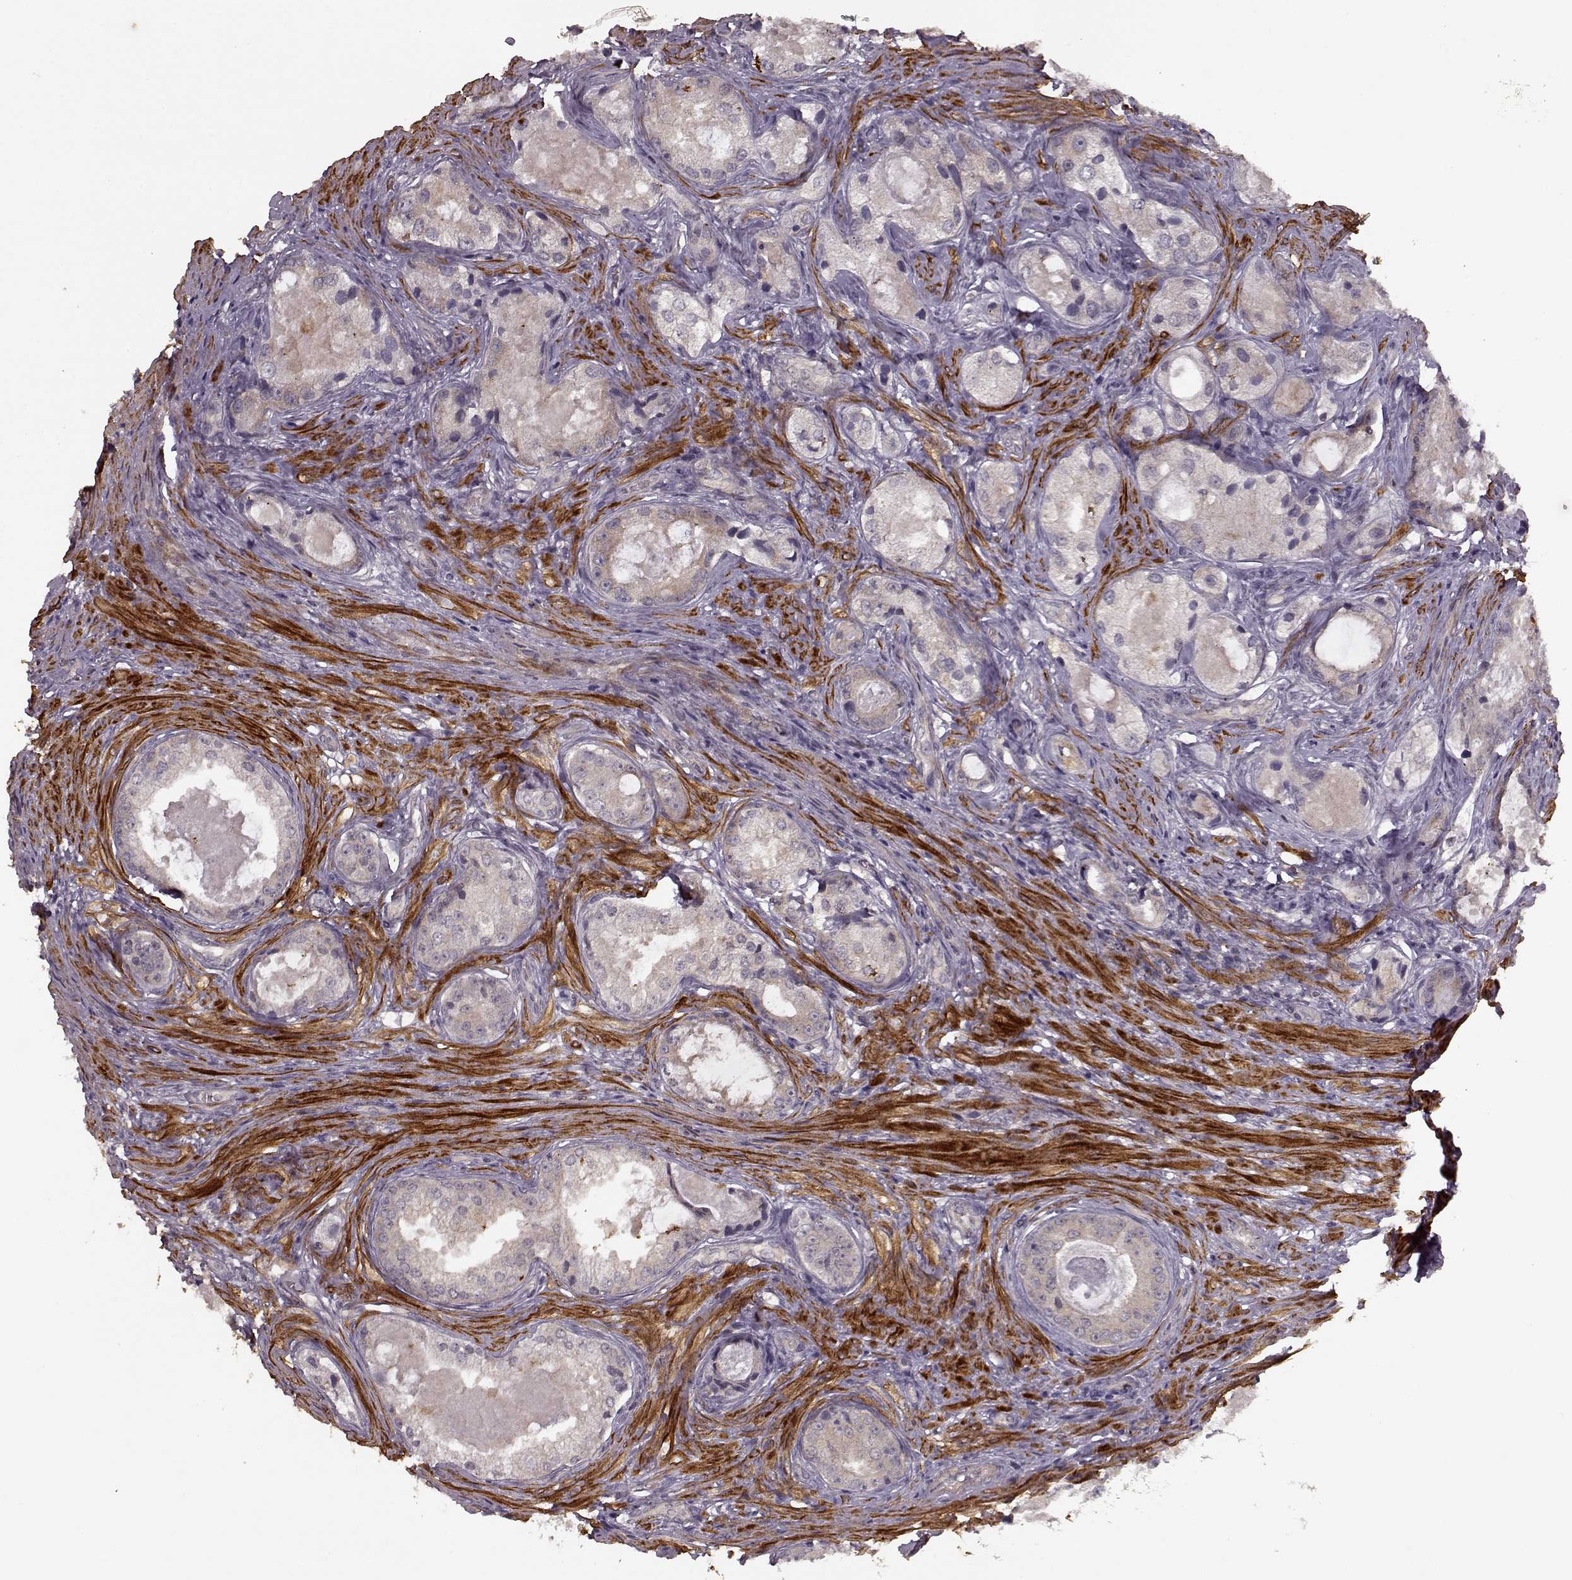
{"staining": {"intensity": "negative", "quantity": "none", "location": "none"}, "tissue": "prostate cancer", "cell_type": "Tumor cells", "image_type": "cancer", "snomed": [{"axis": "morphology", "description": "Adenocarcinoma, Low grade"}, {"axis": "topography", "description": "Prostate"}], "caption": "High magnification brightfield microscopy of prostate adenocarcinoma (low-grade) stained with DAB (3,3'-diaminobenzidine) (brown) and counterstained with hematoxylin (blue): tumor cells show no significant expression.", "gene": "SLAIN2", "patient": {"sex": "male", "age": 68}}